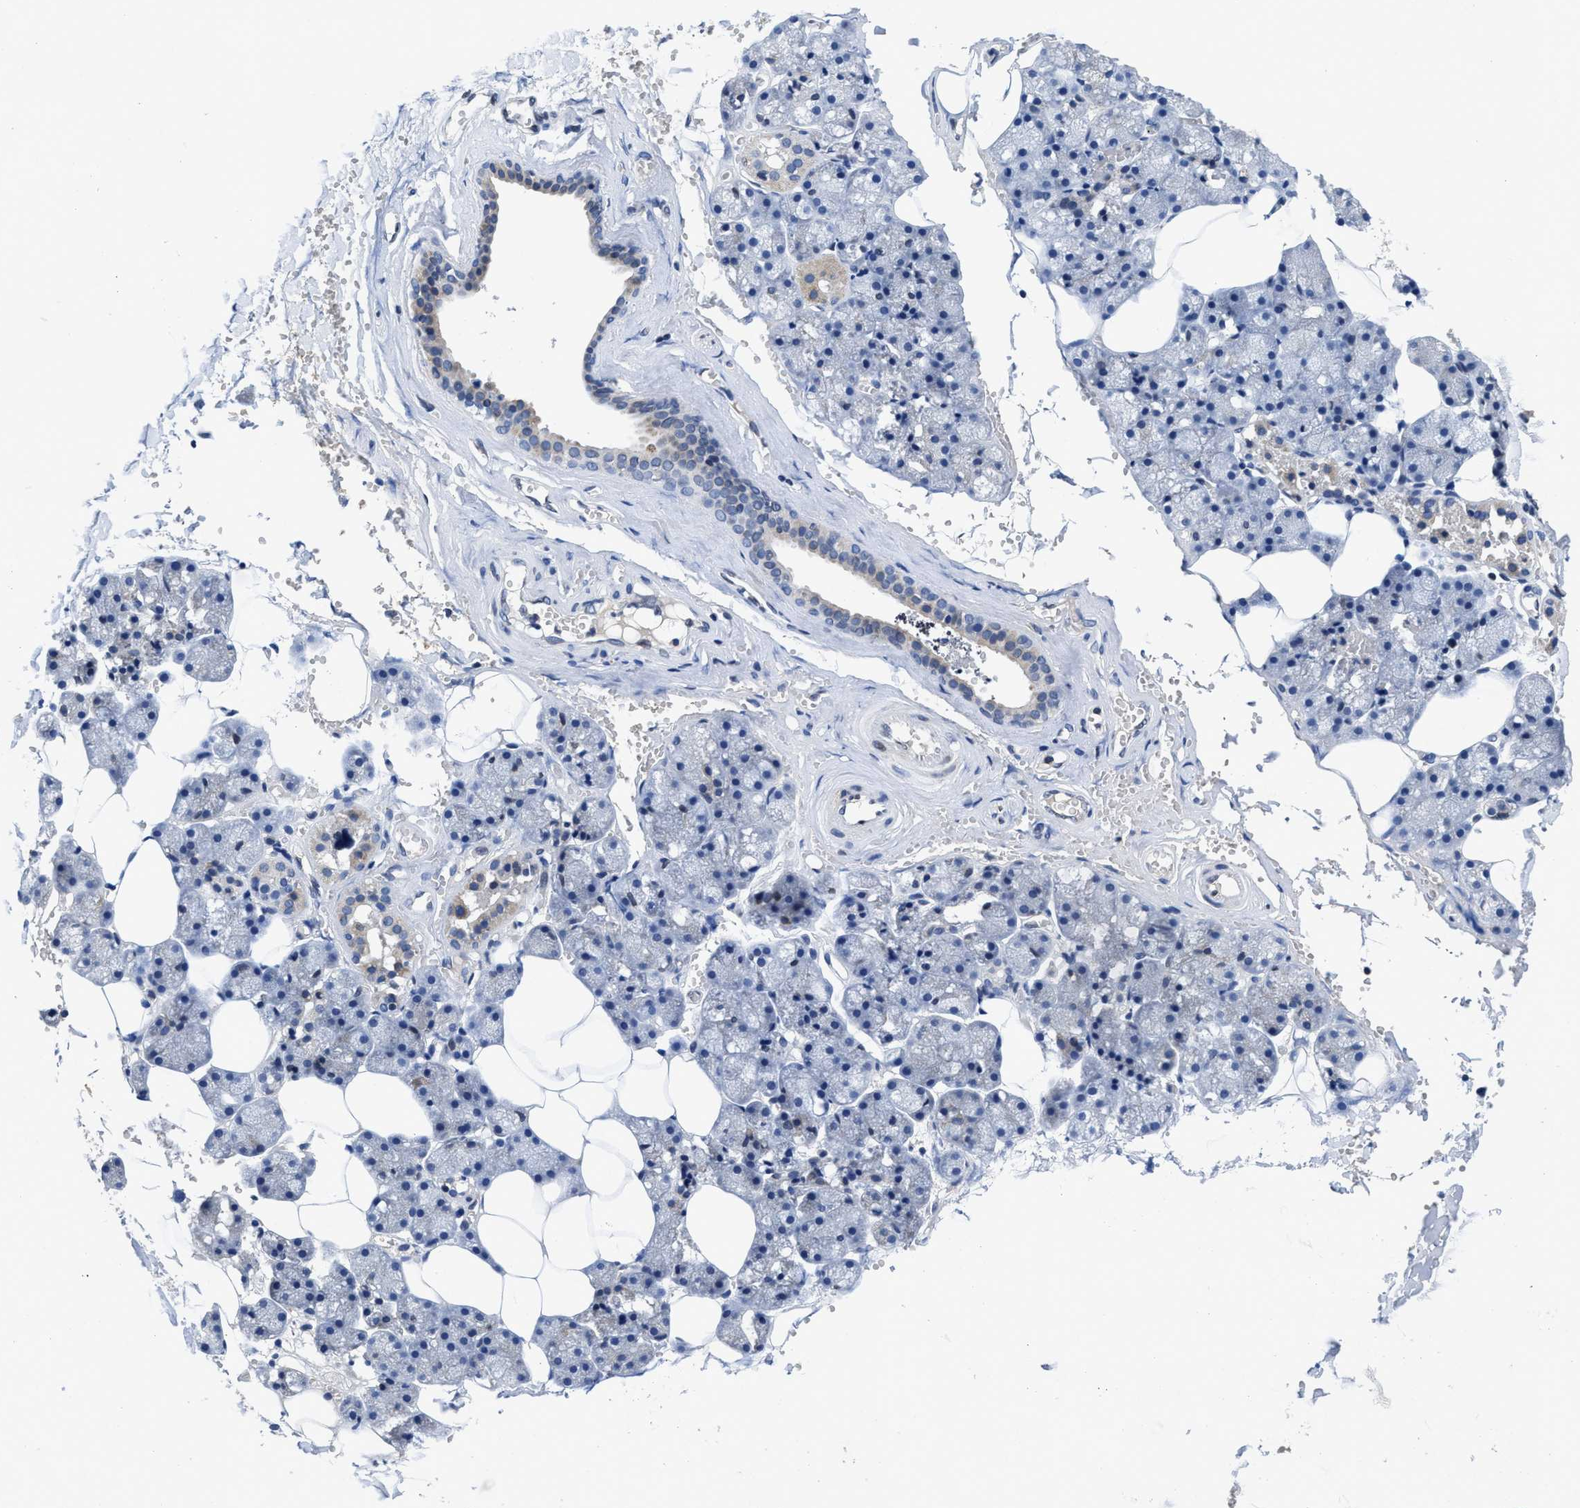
{"staining": {"intensity": "moderate", "quantity": "<25%", "location": "cytoplasmic/membranous"}, "tissue": "salivary gland", "cell_type": "Glandular cells", "image_type": "normal", "snomed": [{"axis": "morphology", "description": "Normal tissue, NOS"}, {"axis": "topography", "description": "Salivary gland"}], "caption": "An image of human salivary gland stained for a protein displays moderate cytoplasmic/membranous brown staining in glandular cells.", "gene": "CACNA1D", "patient": {"sex": "male", "age": 62}}